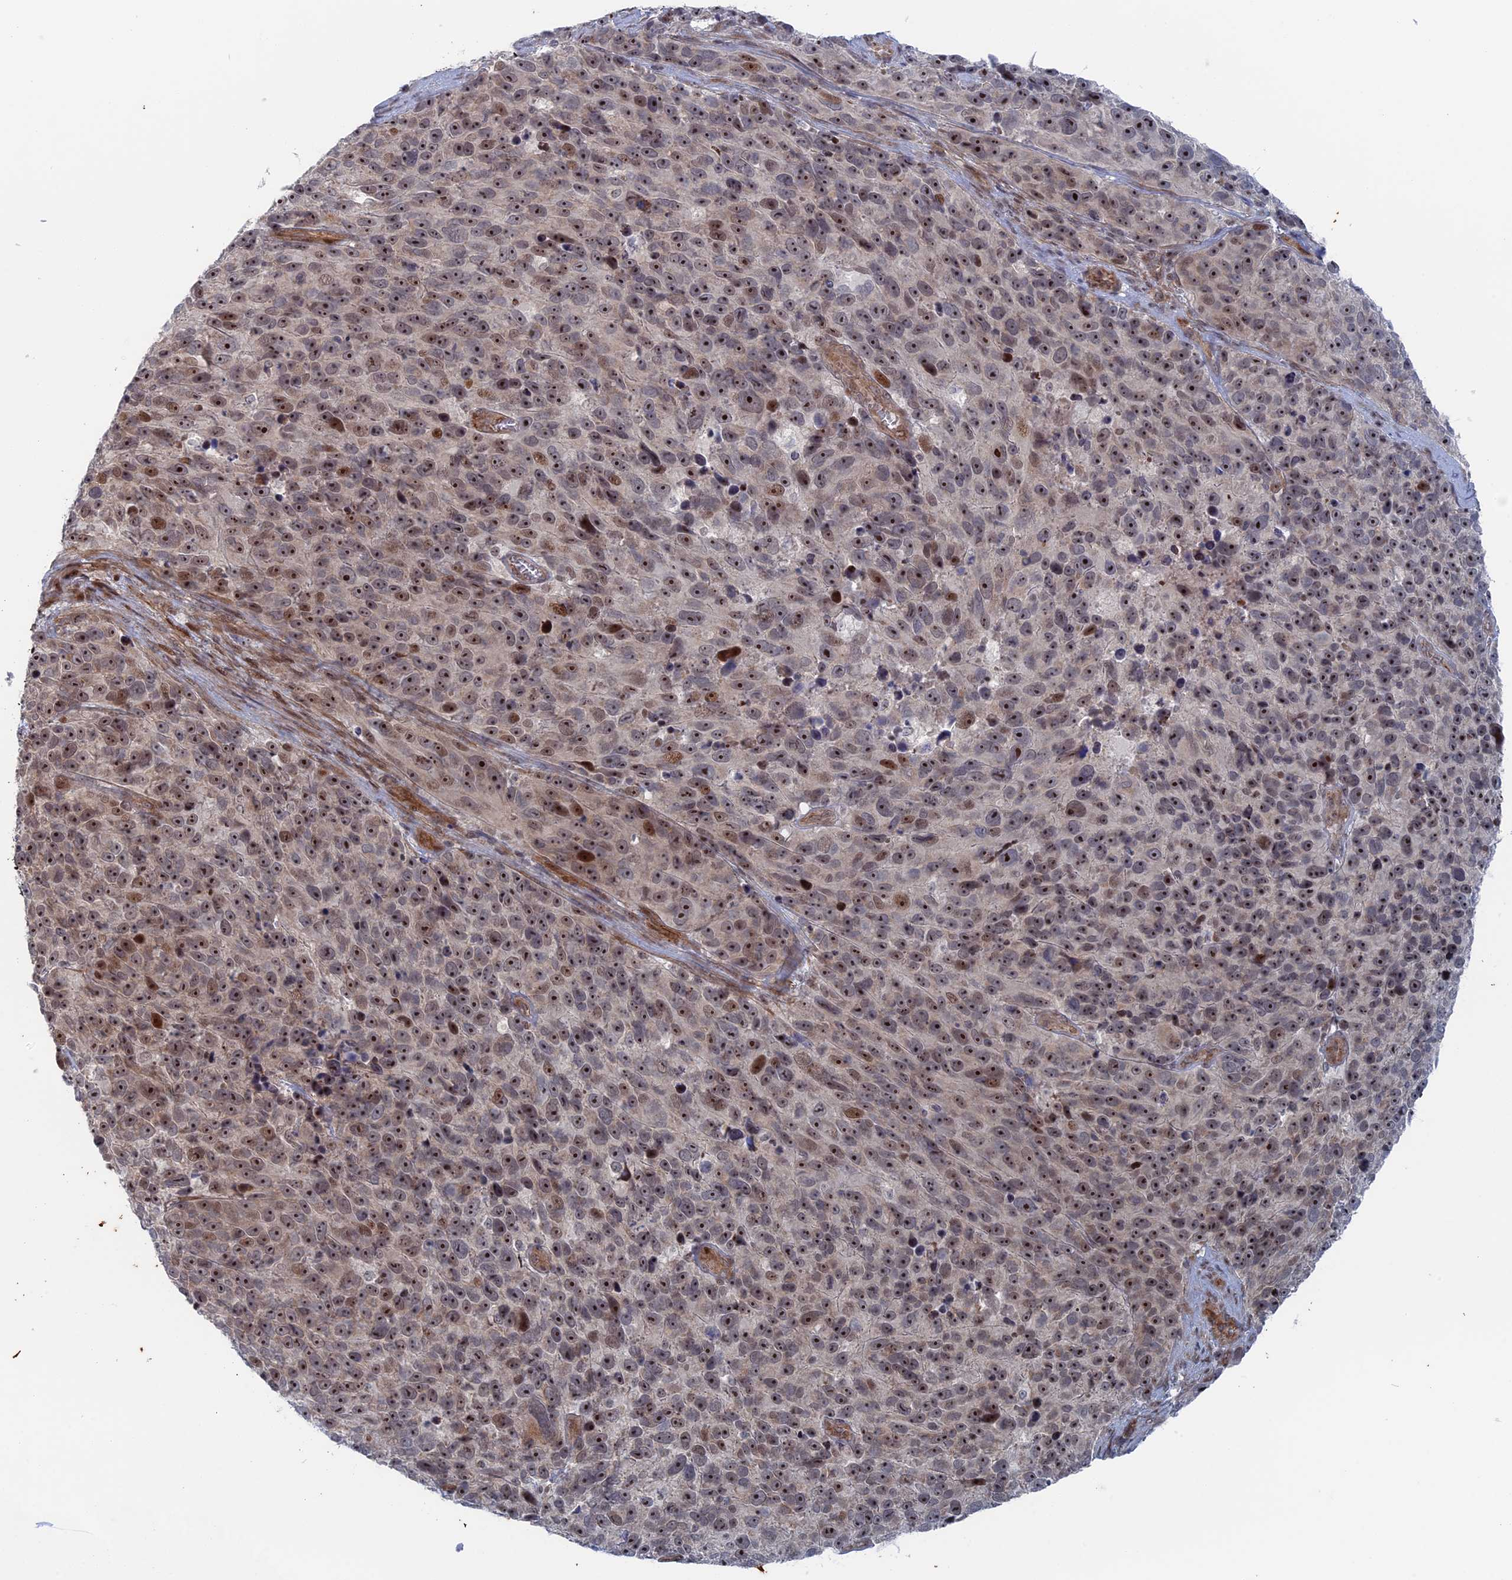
{"staining": {"intensity": "moderate", "quantity": ">75%", "location": "nuclear"}, "tissue": "melanoma", "cell_type": "Tumor cells", "image_type": "cancer", "snomed": [{"axis": "morphology", "description": "Malignant melanoma, NOS"}, {"axis": "topography", "description": "Skin"}], "caption": "Malignant melanoma stained for a protein (brown) reveals moderate nuclear positive staining in approximately >75% of tumor cells.", "gene": "IL7", "patient": {"sex": "male", "age": 84}}